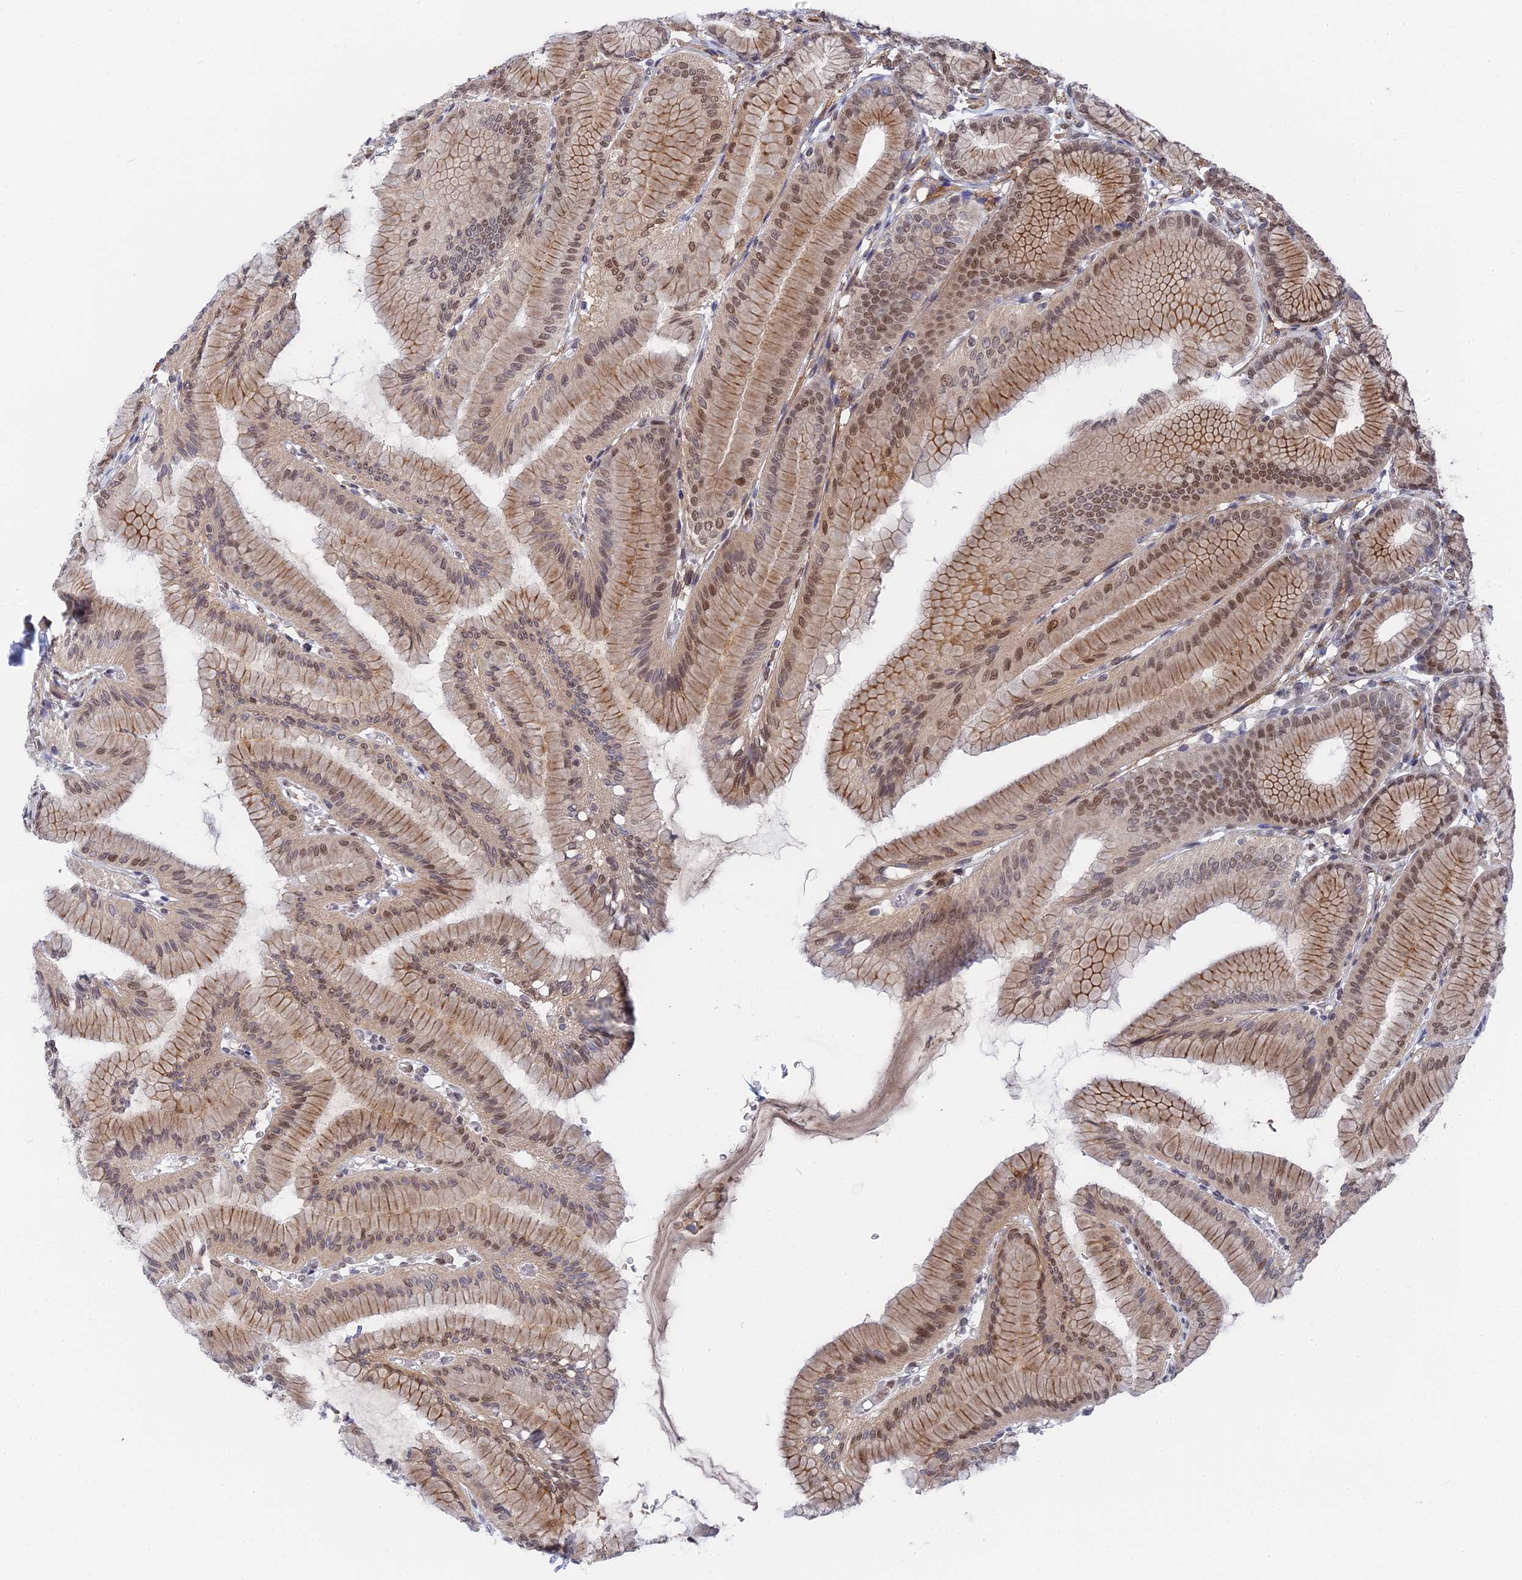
{"staining": {"intensity": "strong", "quantity": "25%-75%", "location": "cytoplasmic/membranous,nuclear"}, "tissue": "stomach", "cell_type": "Glandular cells", "image_type": "normal", "snomed": [{"axis": "morphology", "description": "Normal tissue, NOS"}, {"axis": "morphology", "description": "Adenocarcinoma, NOS"}, {"axis": "morphology", "description": "Adenocarcinoma, High grade"}, {"axis": "topography", "description": "Stomach, upper"}, {"axis": "topography", "description": "Stomach"}], "caption": "Immunohistochemistry of benign human stomach shows high levels of strong cytoplasmic/membranous,nuclear staining in approximately 25%-75% of glandular cells.", "gene": "CCDC85A", "patient": {"sex": "female", "age": 65}}